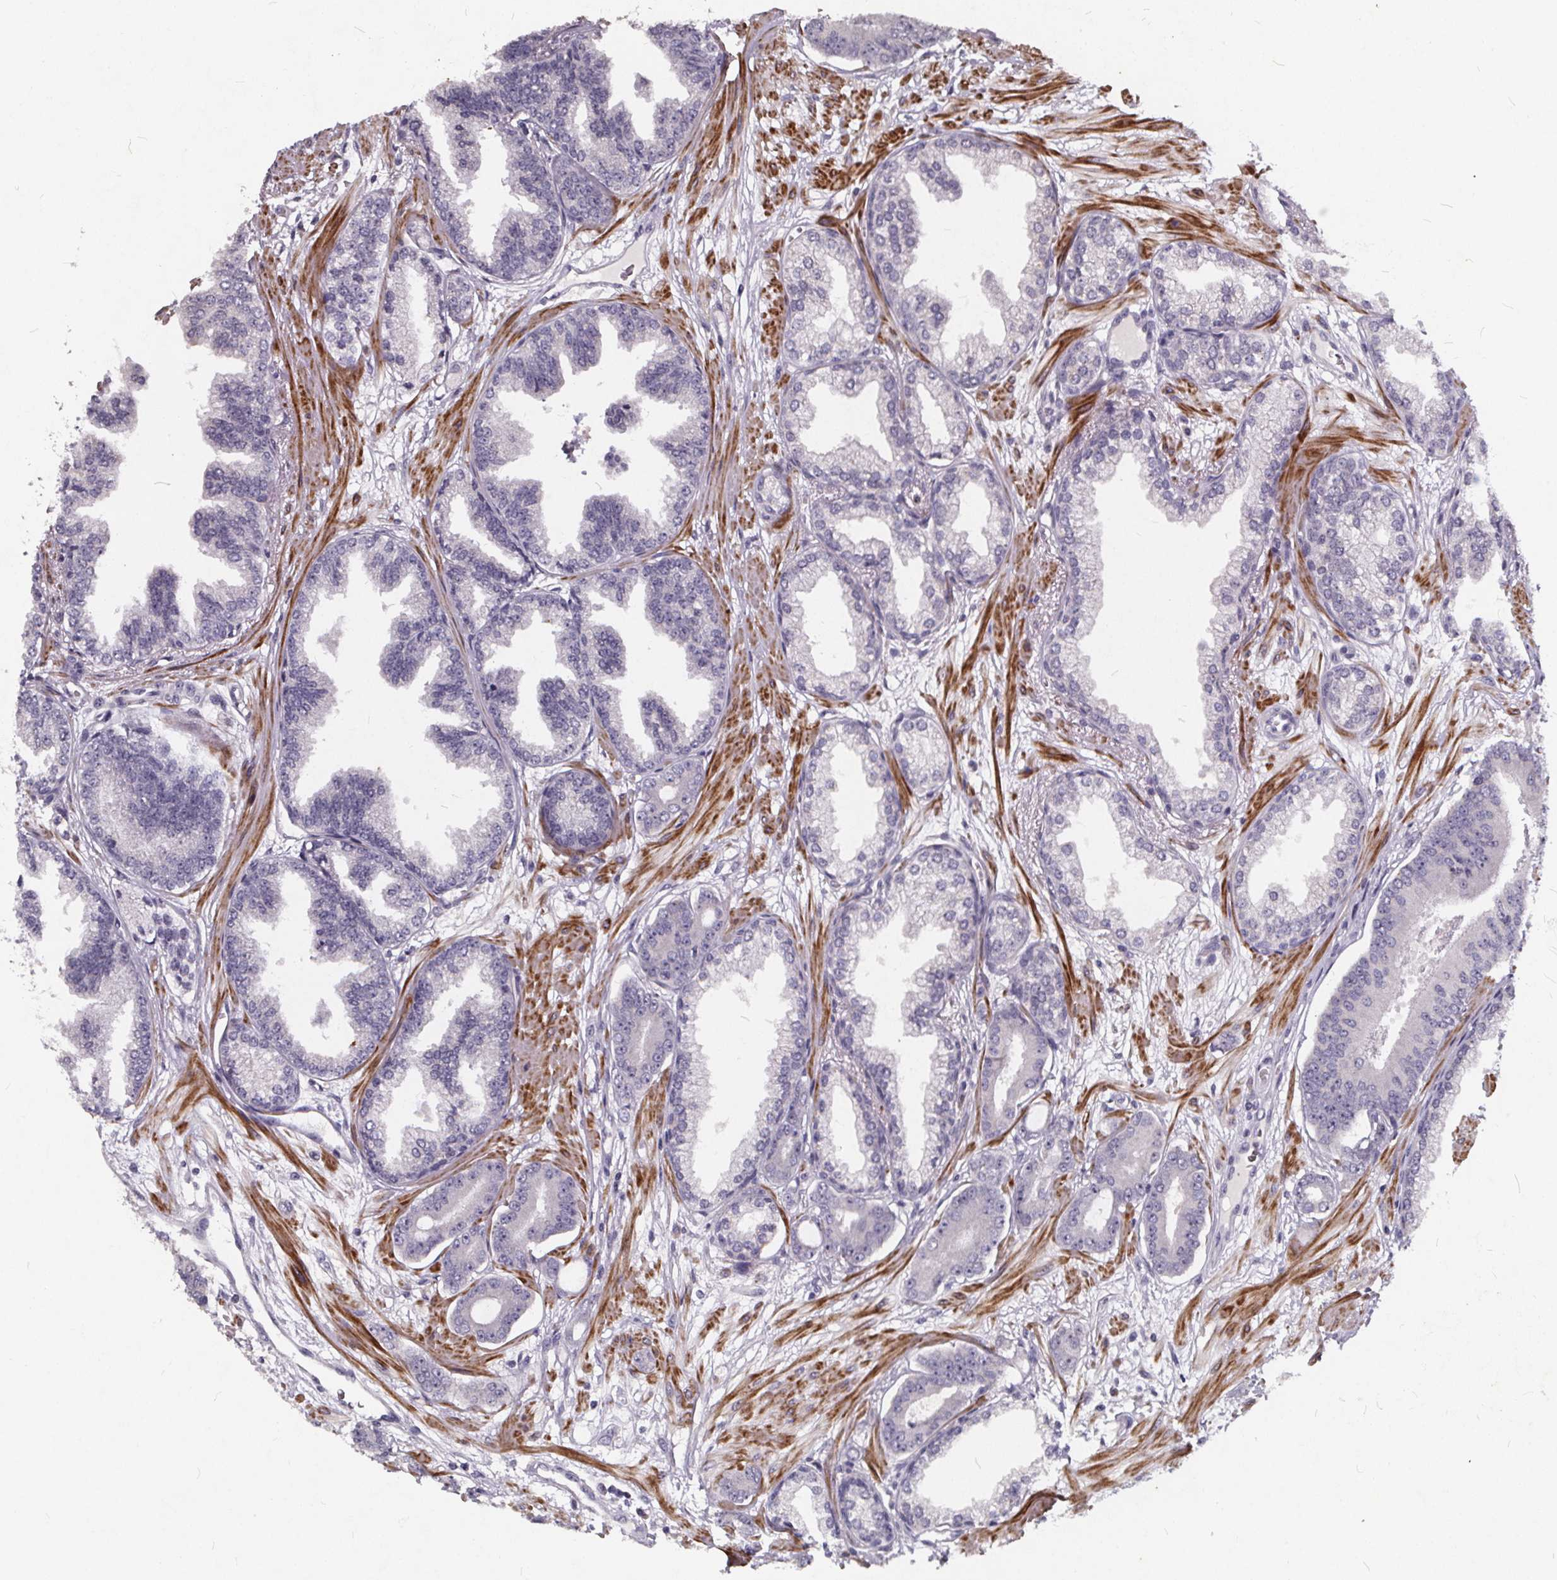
{"staining": {"intensity": "negative", "quantity": "none", "location": "none"}, "tissue": "prostate cancer", "cell_type": "Tumor cells", "image_type": "cancer", "snomed": [{"axis": "morphology", "description": "Adenocarcinoma, Low grade"}, {"axis": "topography", "description": "Prostate"}], "caption": "Photomicrograph shows no protein staining in tumor cells of prostate cancer tissue.", "gene": "TSPAN14", "patient": {"sex": "male", "age": 64}}